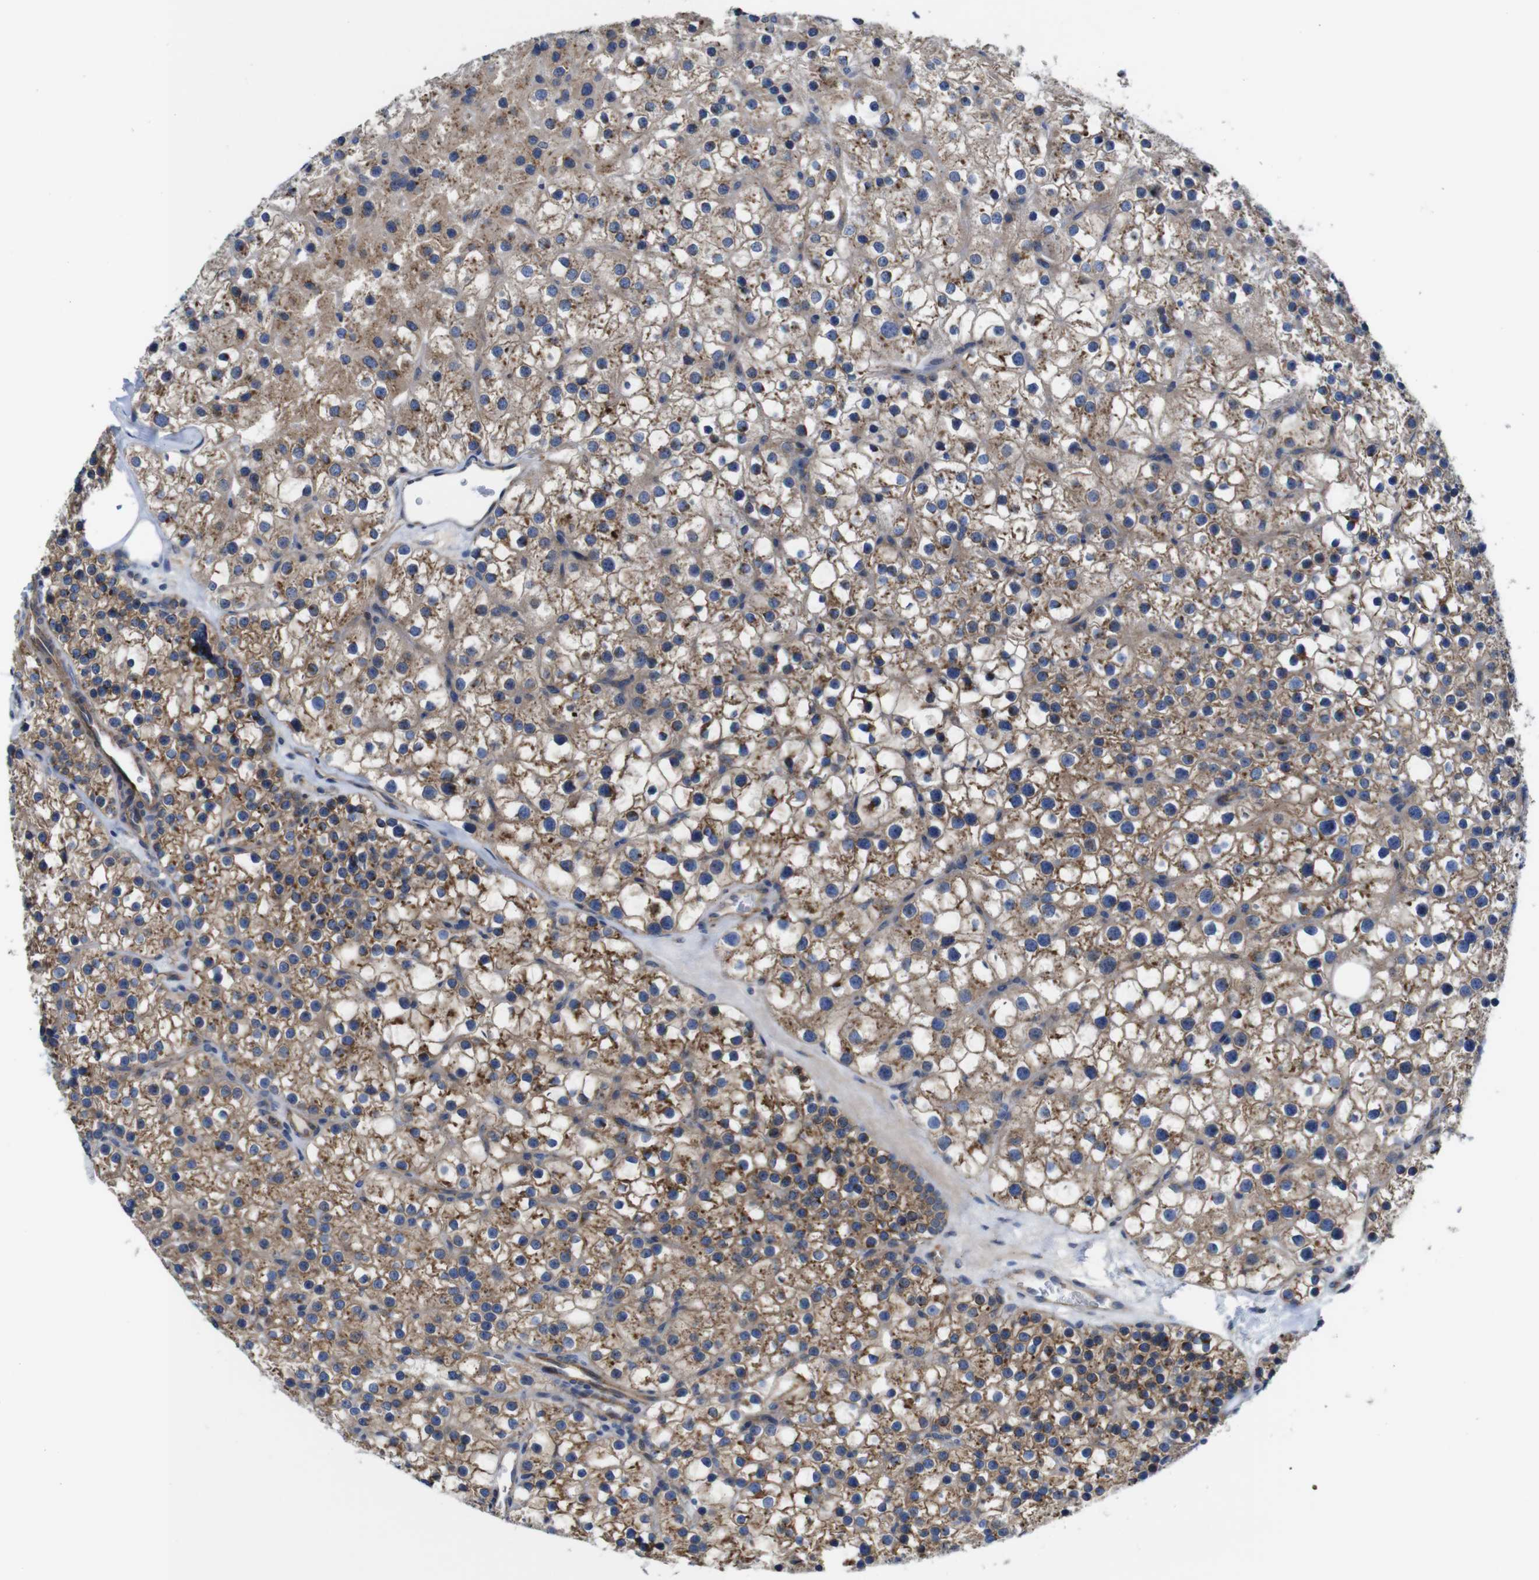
{"staining": {"intensity": "moderate", "quantity": ">75%", "location": "cytoplasmic/membranous"}, "tissue": "parathyroid gland", "cell_type": "Glandular cells", "image_type": "normal", "snomed": [{"axis": "morphology", "description": "Normal tissue, NOS"}, {"axis": "morphology", "description": "Adenoma, NOS"}, {"axis": "topography", "description": "Parathyroid gland"}], "caption": "Protein analysis of normal parathyroid gland demonstrates moderate cytoplasmic/membranous staining in about >75% of glandular cells. Using DAB (brown) and hematoxylin (blue) stains, captured at high magnification using brightfield microscopy.", "gene": "DDRGK1", "patient": {"sex": "female", "age": 70}}